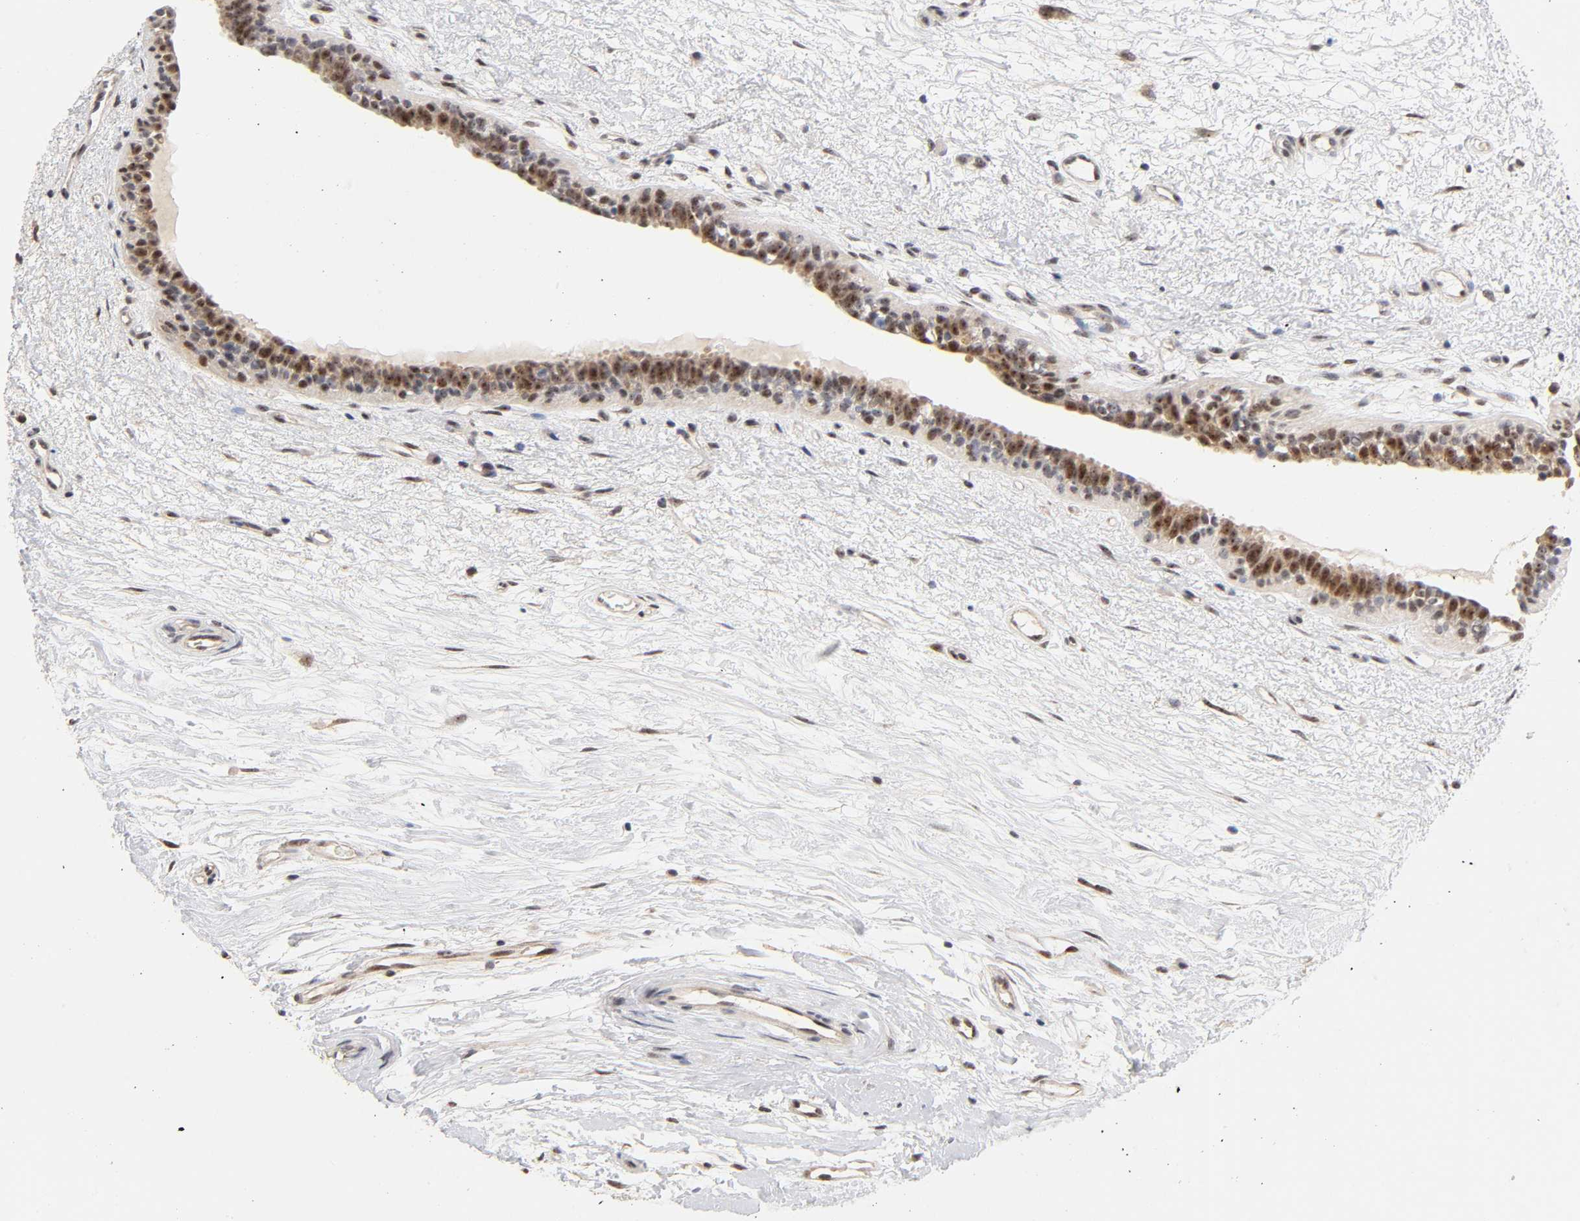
{"staining": {"intensity": "moderate", "quantity": "25%-75%", "location": "nuclear"}, "tissue": "breast cancer", "cell_type": "Tumor cells", "image_type": "cancer", "snomed": [{"axis": "morphology", "description": "Duct carcinoma"}, {"axis": "topography", "description": "Breast"}], "caption": "The immunohistochemical stain shows moderate nuclear staining in tumor cells of breast cancer tissue. (DAB IHC, brown staining for protein, blue staining for nuclei).", "gene": "TP53RK", "patient": {"sex": "female", "age": 40}}